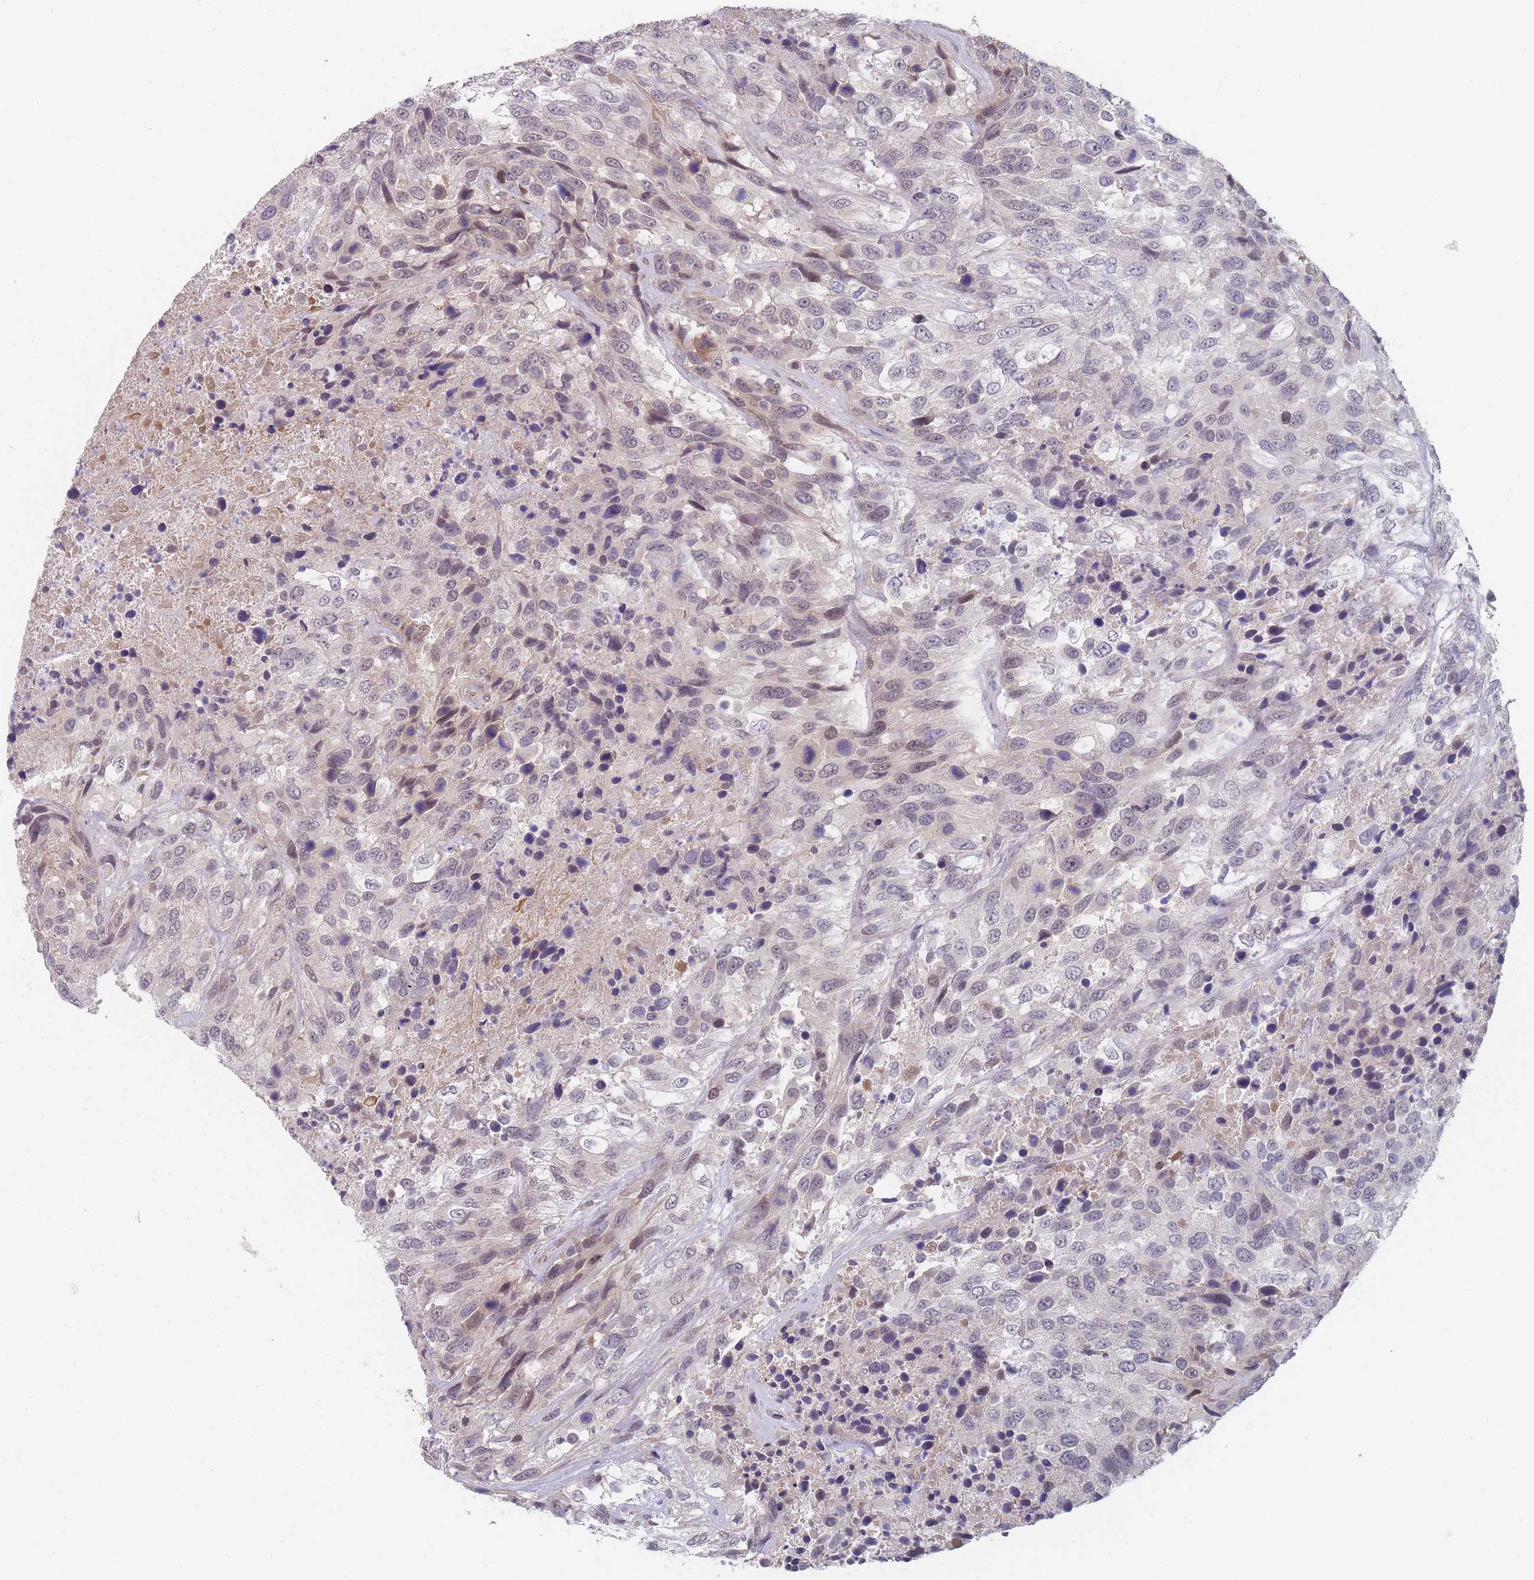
{"staining": {"intensity": "negative", "quantity": "none", "location": "none"}, "tissue": "urothelial cancer", "cell_type": "Tumor cells", "image_type": "cancer", "snomed": [{"axis": "morphology", "description": "Urothelial carcinoma, High grade"}, {"axis": "topography", "description": "Urinary bladder"}], "caption": "Immunohistochemical staining of urothelial carcinoma (high-grade) displays no significant positivity in tumor cells. (Brightfield microscopy of DAB (3,3'-diaminobenzidine) immunohistochemistry at high magnification).", "gene": "ANKRD10", "patient": {"sex": "female", "age": 70}}